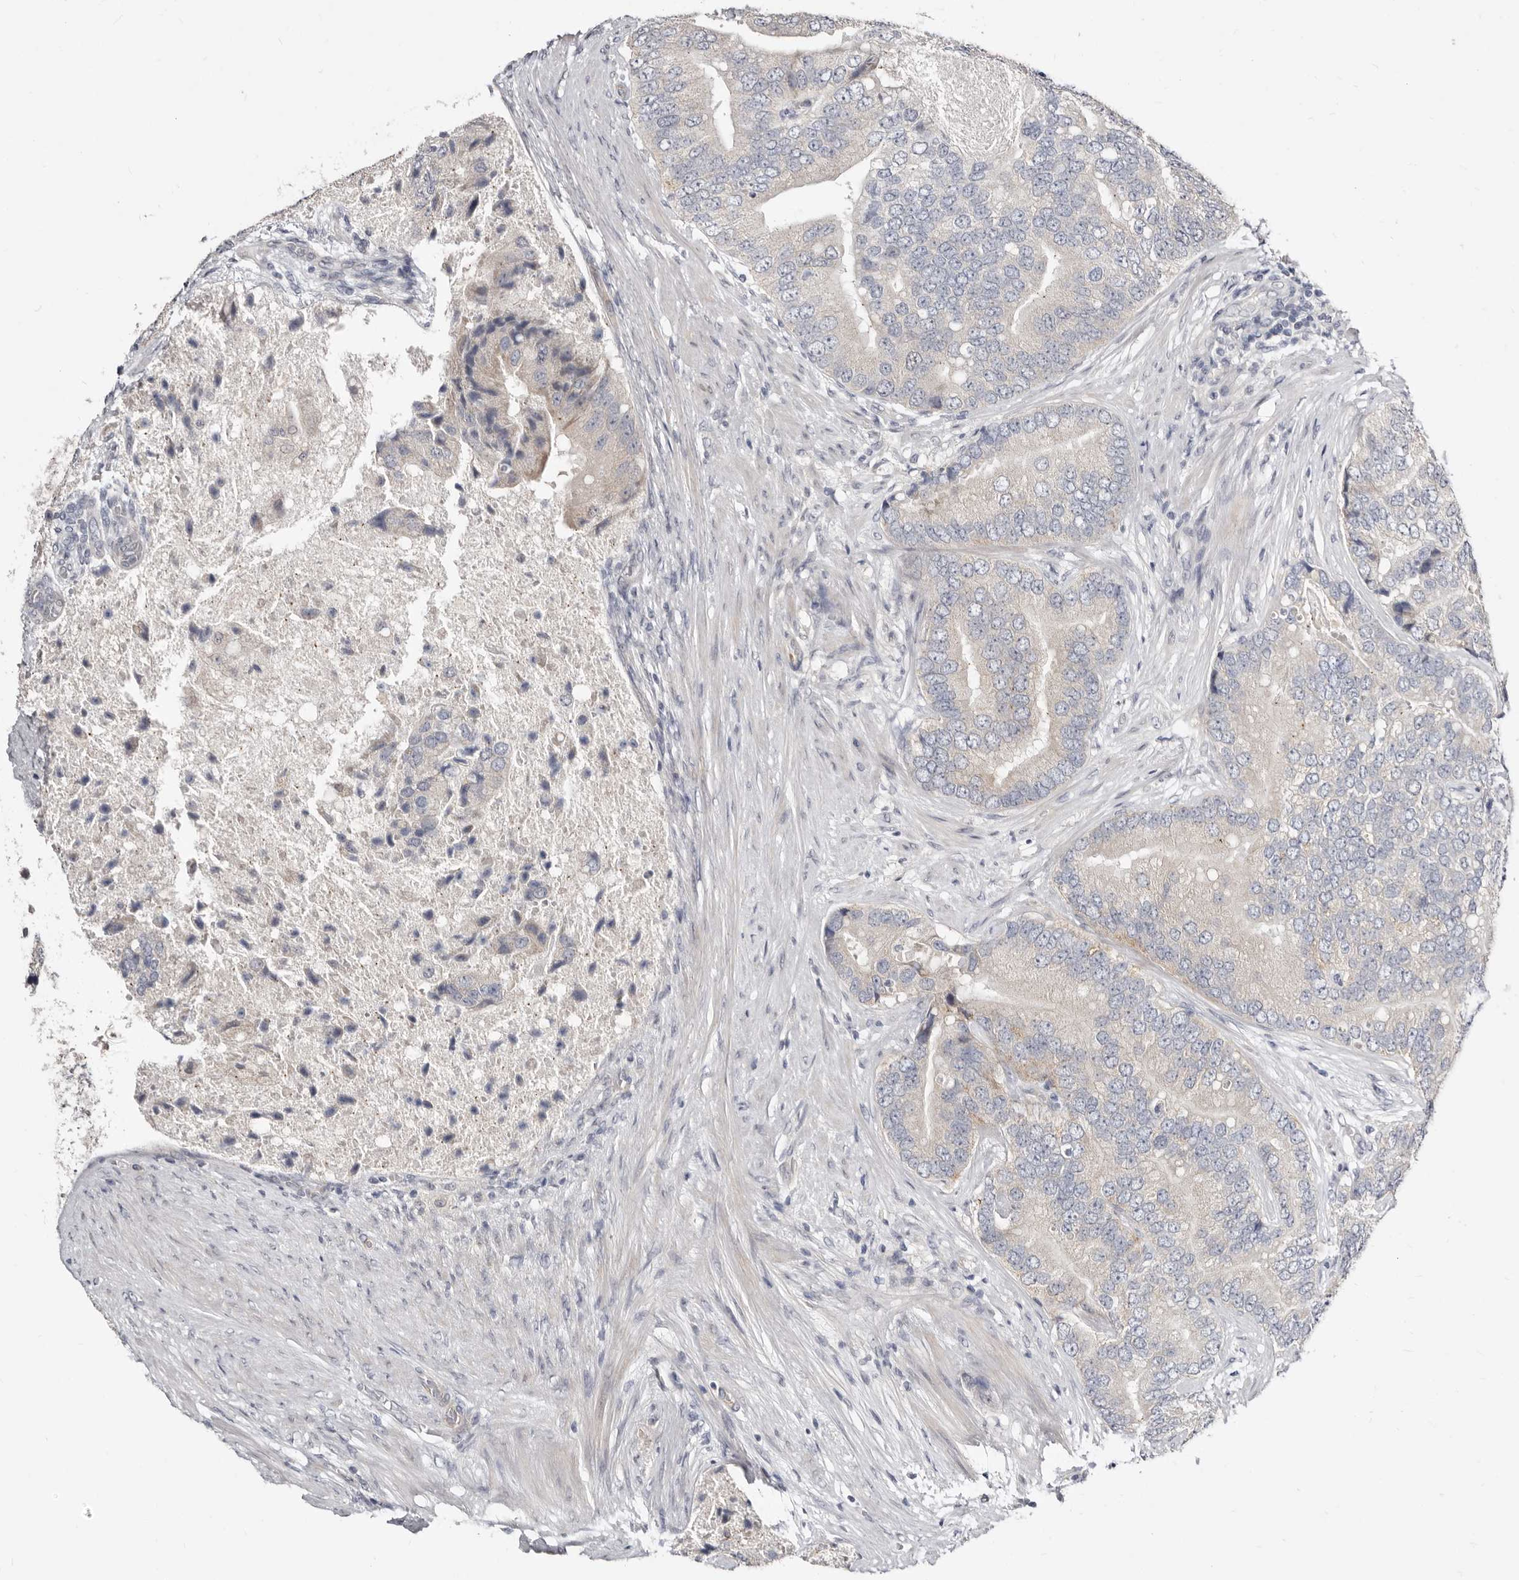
{"staining": {"intensity": "negative", "quantity": "none", "location": "none"}, "tissue": "prostate cancer", "cell_type": "Tumor cells", "image_type": "cancer", "snomed": [{"axis": "morphology", "description": "Adenocarcinoma, High grade"}, {"axis": "topography", "description": "Prostate"}], "caption": "Prostate cancer stained for a protein using immunohistochemistry displays no positivity tumor cells.", "gene": "KLHL4", "patient": {"sex": "male", "age": 70}}